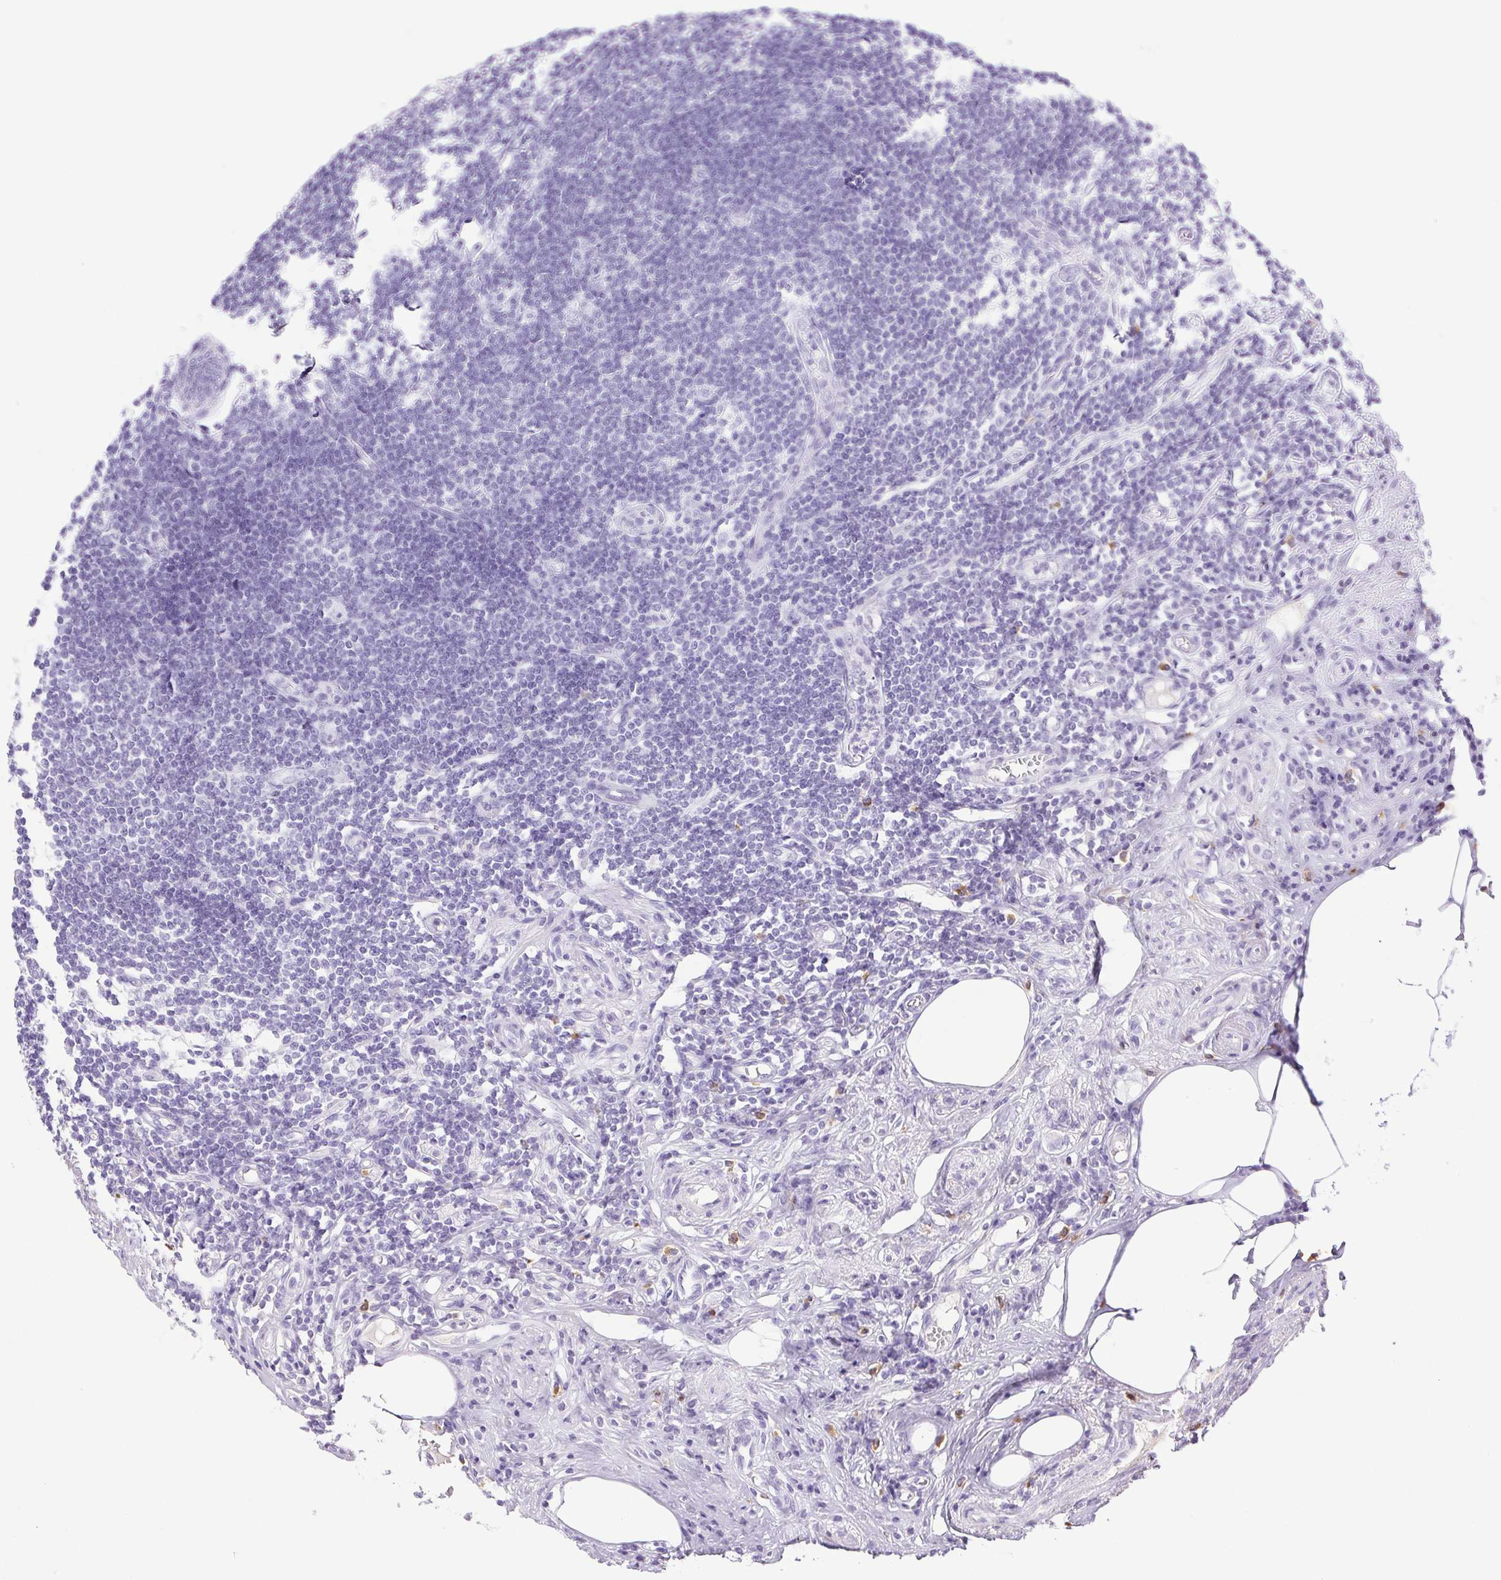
{"staining": {"intensity": "negative", "quantity": "none", "location": "none"}, "tissue": "appendix", "cell_type": "Glandular cells", "image_type": "normal", "snomed": [{"axis": "morphology", "description": "Normal tissue, NOS"}, {"axis": "topography", "description": "Appendix"}], "caption": "The histopathology image shows no significant expression in glandular cells of appendix.", "gene": "PAPPA2", "patient": {"sex": "female", "age": 57}}